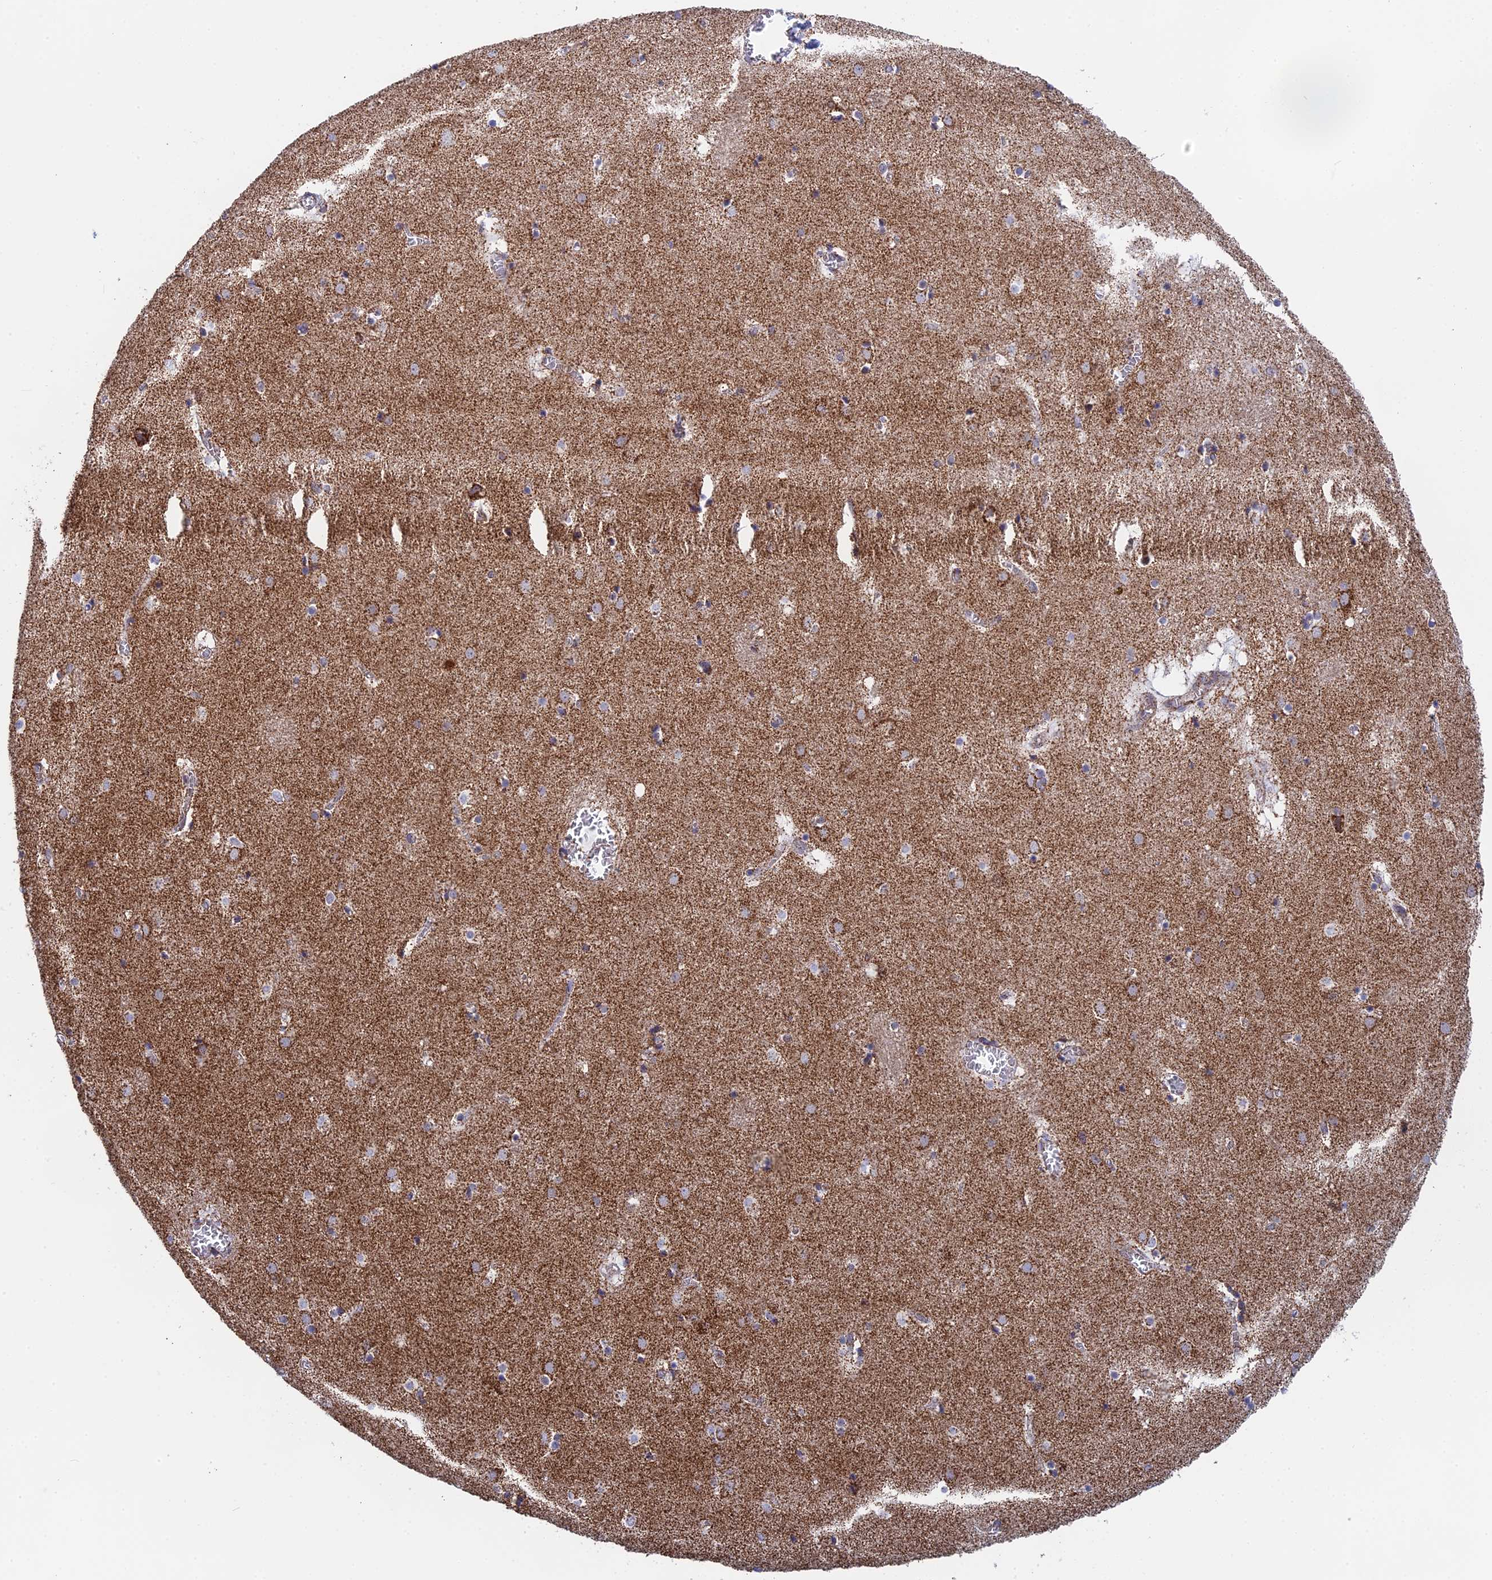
{"staining": {"intensity": "moderate", "quantity": "<25%", "location": "cytoplasmic/membranous"}, "tissue": "caudate", "cell_type": "Glial cells", "image_type": "normal", "snomed": [{"axis": "morphology", "description": "Normal tissue, NOS"}, {"axis": "topography", "description": "Lateral ventricle wall"}], "caption": "High-magnification brightfield microscopy of benign caudate stained with DAB (3,3'-diaminobenzidine) (brown) and counterstained with hematoxylin (blue). glial cells exhibit moderate cytoplasmic/membranous staining is present in approximately<25% of cells.", "gene": "CDC16", "patient": {"sex": "male", "age": 70}}